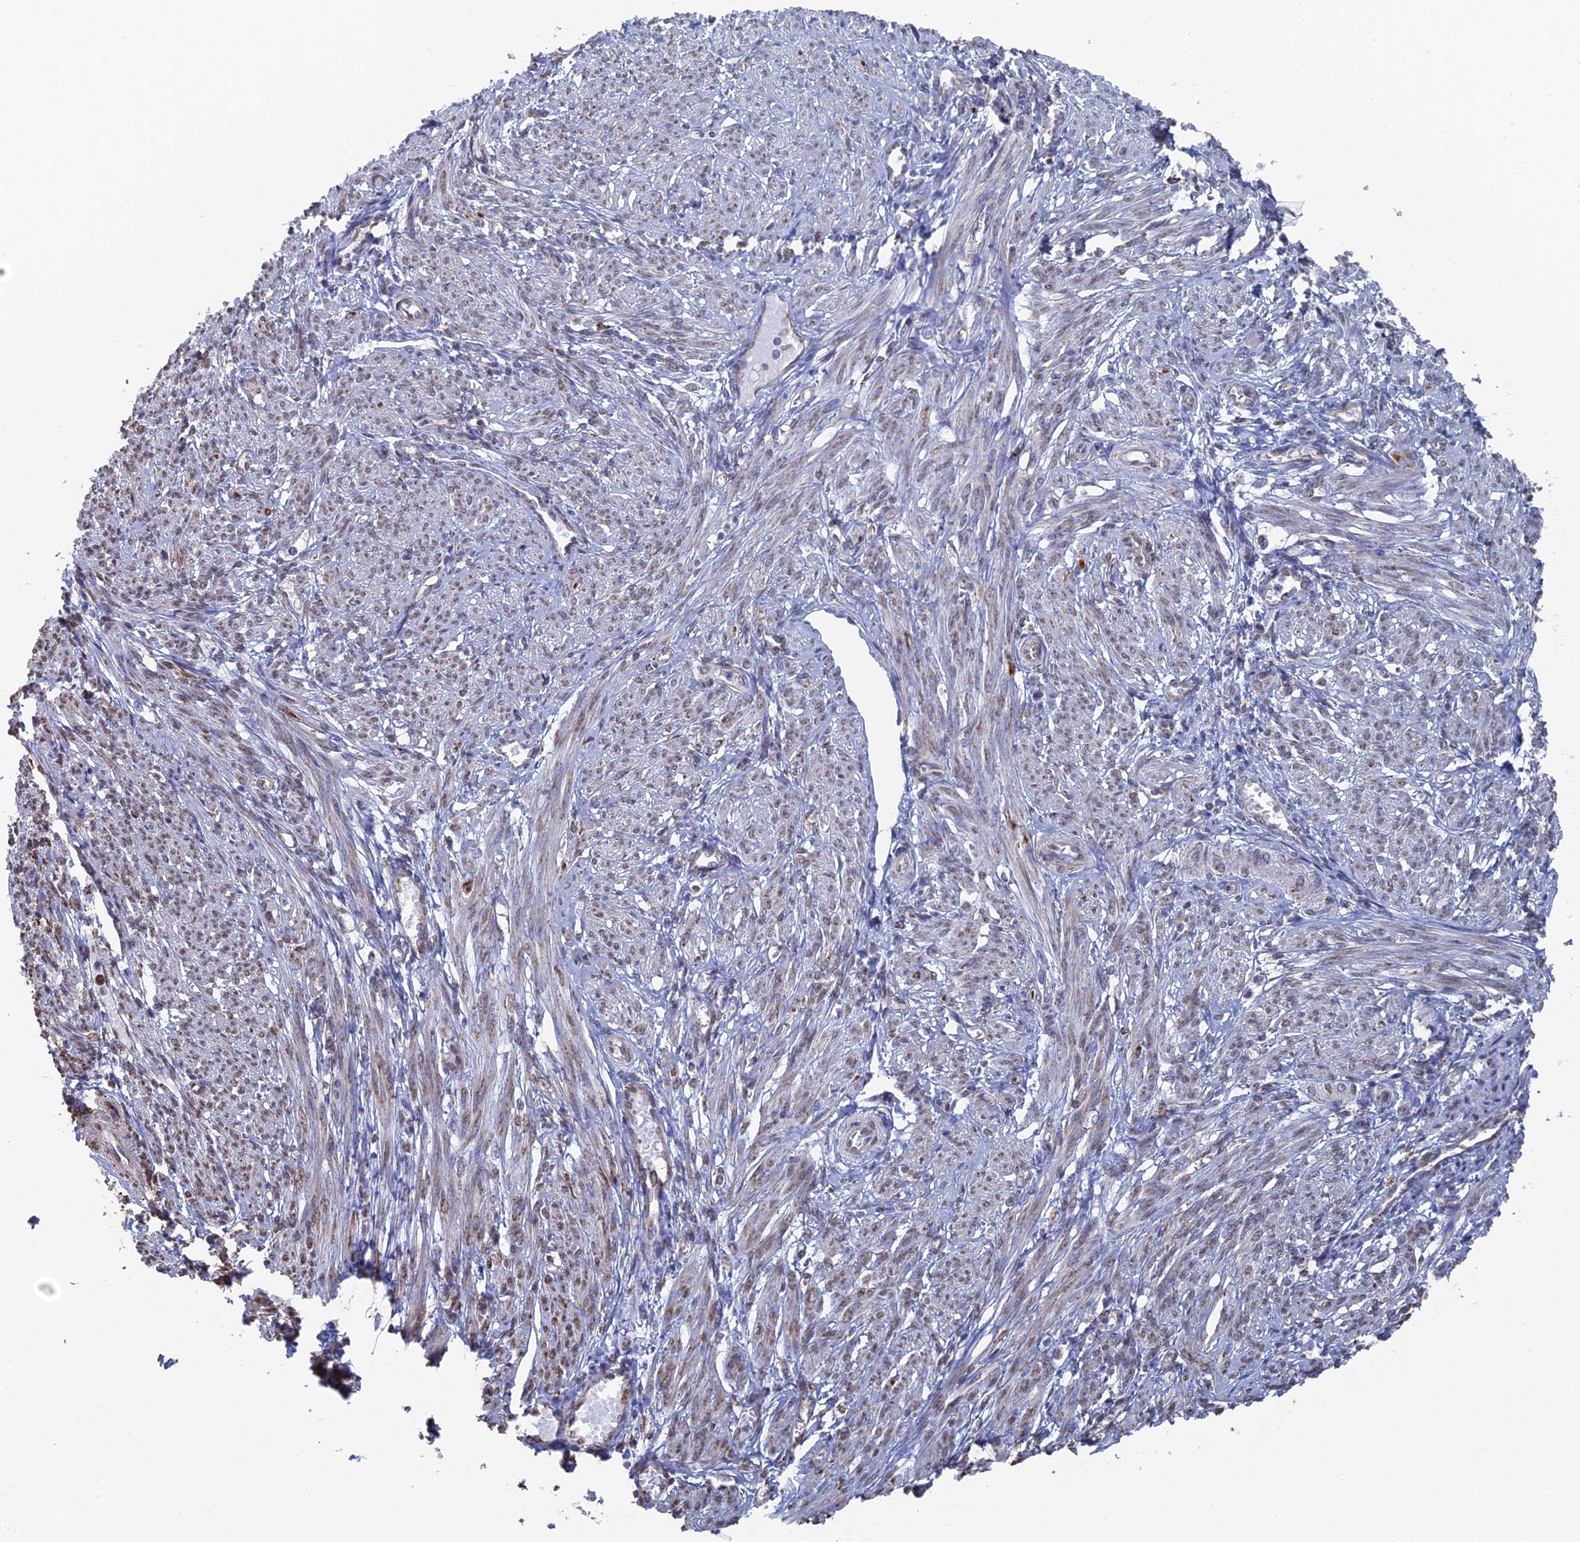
{"staining": {"intensity": "weak", "quantity": "25%-75%", "location": "nuclear"}, "tissue": "smooth muscle", "cell_type": "Smooth muscle cells", "image_type": "normal", "snomed": [{"axis": "morphology", "description": "Normal tissue, NOS"}, {"axis": "morphology", "description": "Adenocarcinoma, NOS"}, {"axis": "topography", "description": "Colon"}, {"axis": "topography", "description": "Peripheral nerve tissue"}], "caption": "The photomicrograph shows staining of normal smooth muscle, revealing weak nuclear protein positivity (brown color) within smooth muscle cells. (DAB (3,3'-diaminobenzidine) IHC, brown staining for protein, blue staining for nuclei).", "gene": "SMG9", "patient": {"sex": "male", "age": 14}}